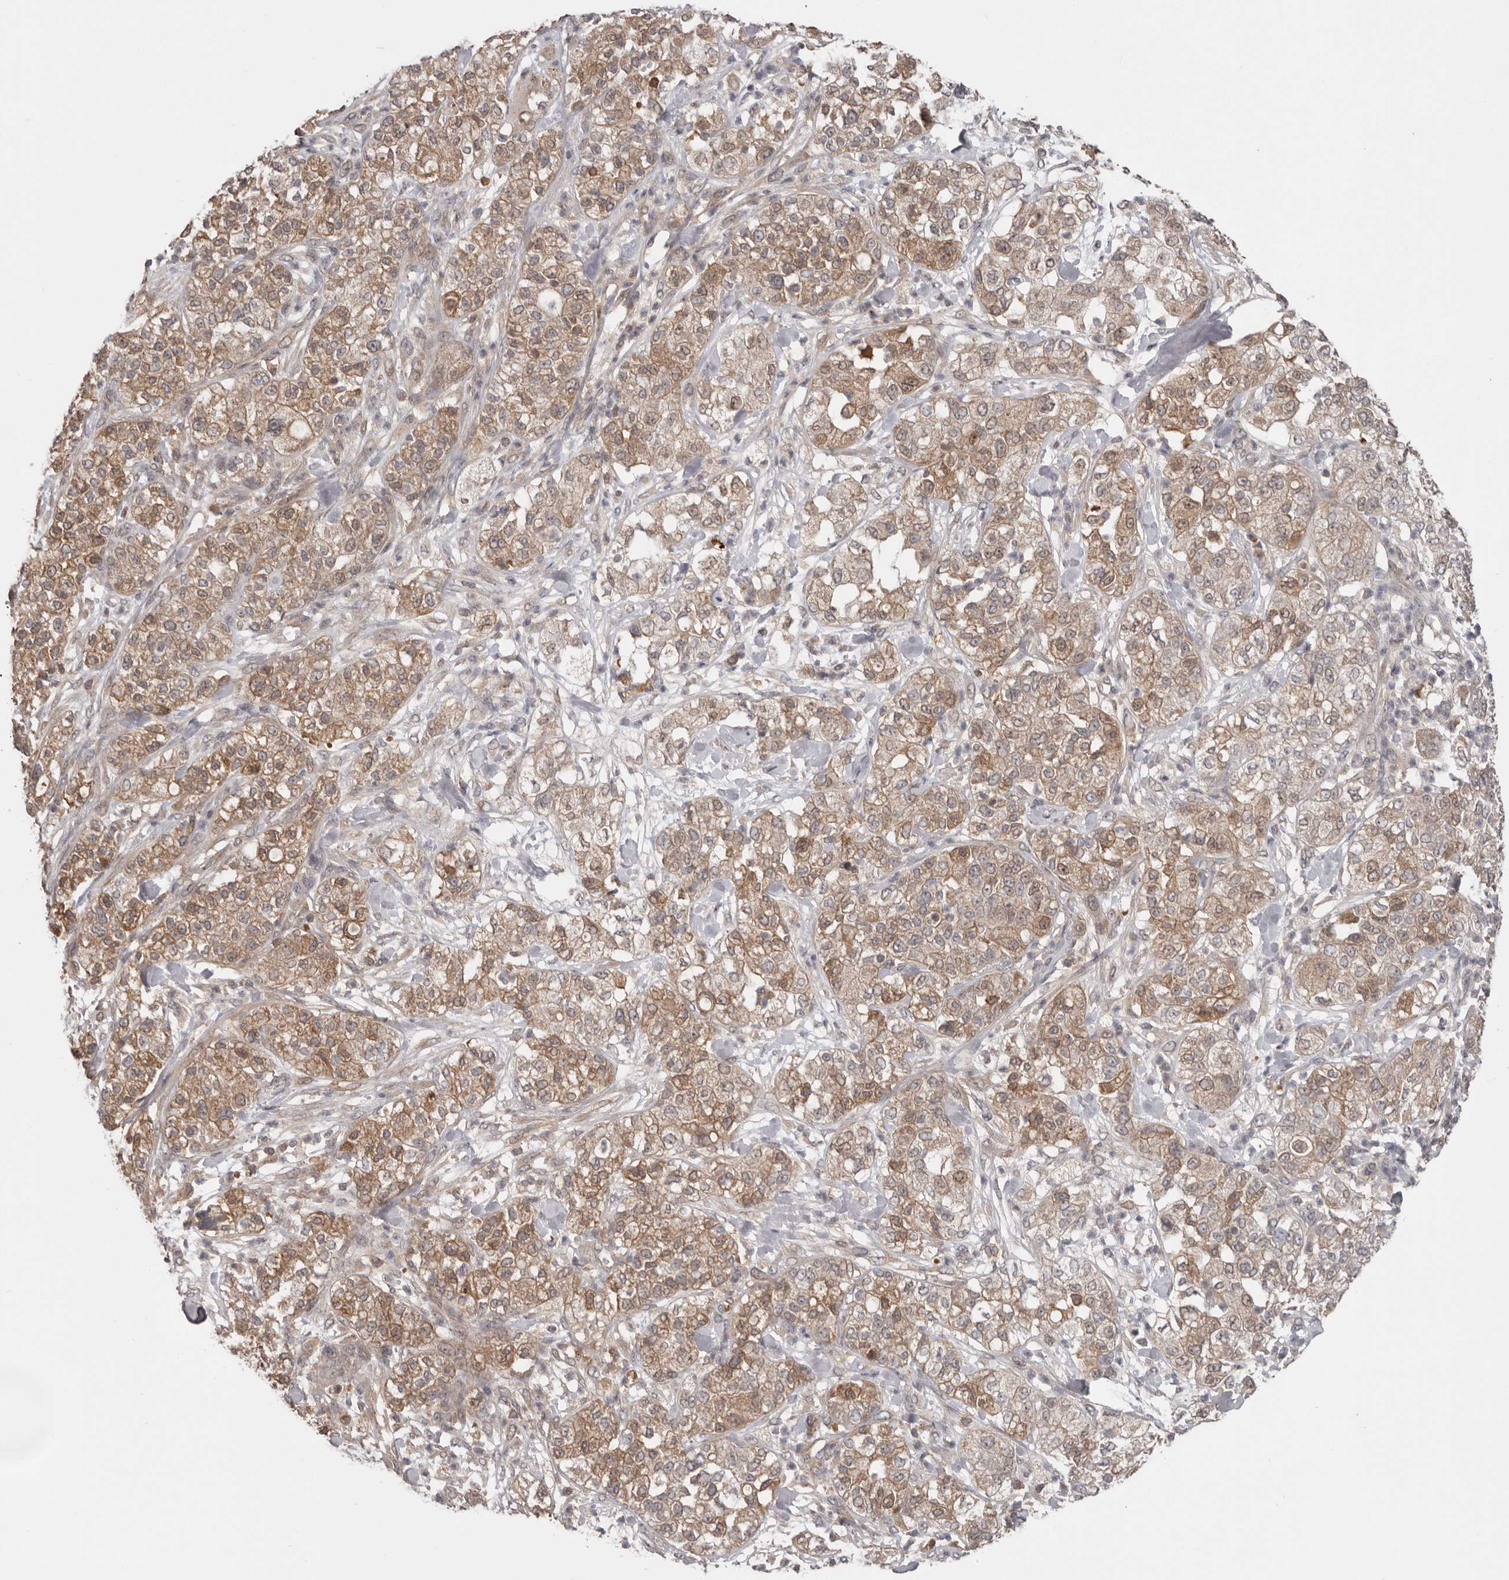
{"staining": {"intensity": "weak", "quantity": ">75%", "location": "cytoplasmic/membranous"}, "tissue": "pancreatic cancer", "cell_type": "Tumor cells", "image_type": "cancer", "snomed": [{"axis": "morphology", "description": "Adenocarcinoma, NOS"}, {"axis": "topography", "description": "Pancreas"}], "caption": "There is low levels of weak cytoplasmic/membranous staining in tumor cells of adenocarcinoma (pancreatic), as demonstrated by immunohistochemical staining (brown color).", "gene": "NMUR1", "patient": {"sex": "female", "age": 78}}